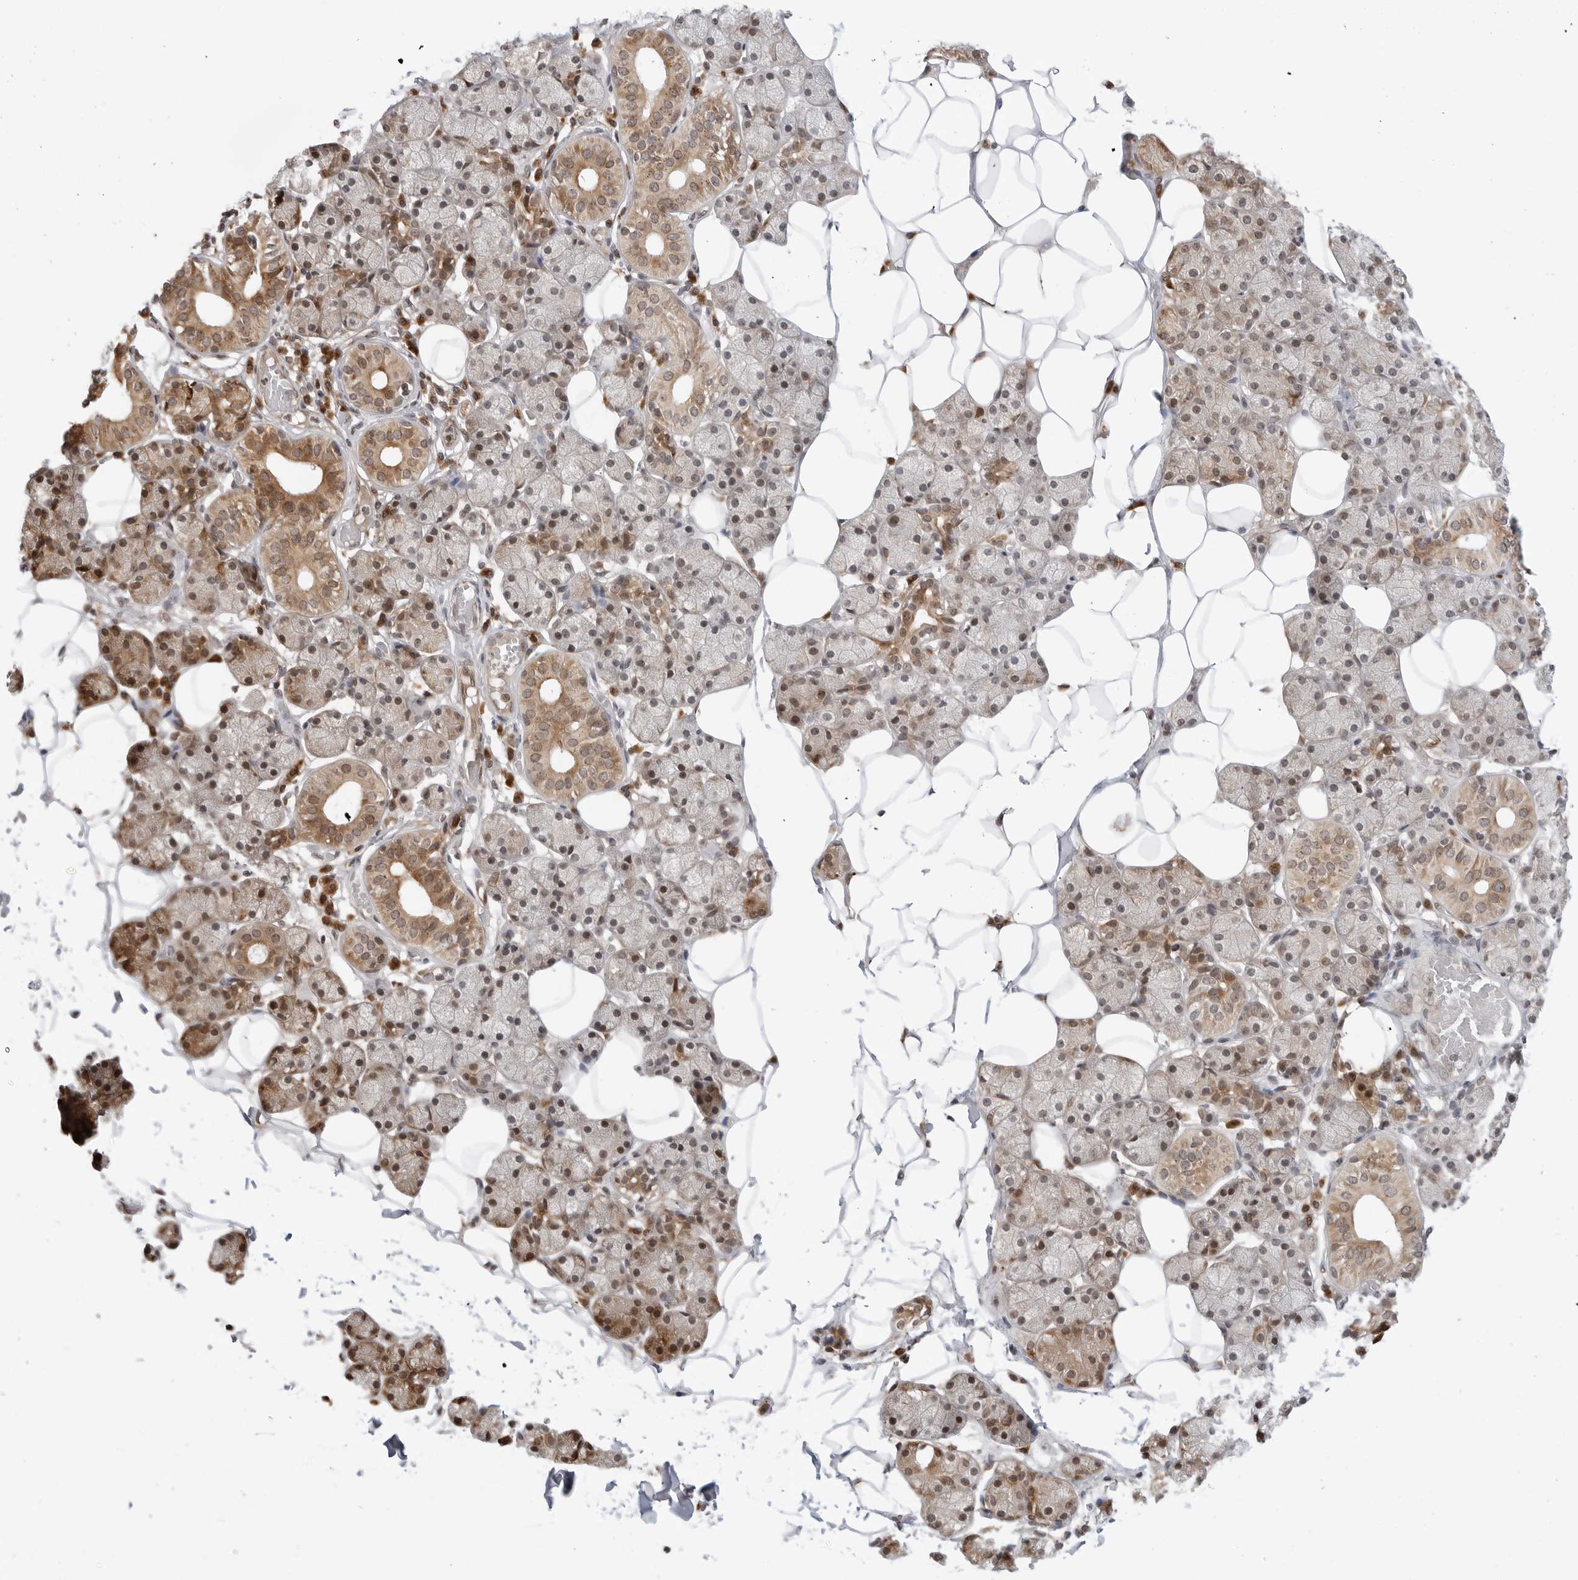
{"staining": {"intensity": "strong", "quantity": "25%-75%", "location": "cytoplasmic/membranous,nuclear"}, "tissue": "salivary gland", "cell_type": "Glandular cells", "image_type": "normal", "snomed": [{"axis": "morphology", "description": "Normal tissue, NOS"}, {"axis": "topography", "description": "Salivary gland"}], "caption": "Salivary gland stained with immunohistochemistry shows strong cytoplasmic/membranous,nuclear positivity in about 25%-75% of glandular cells.", "gene": "TIPRL", "patient": {"sex": "female", "age": 33}}